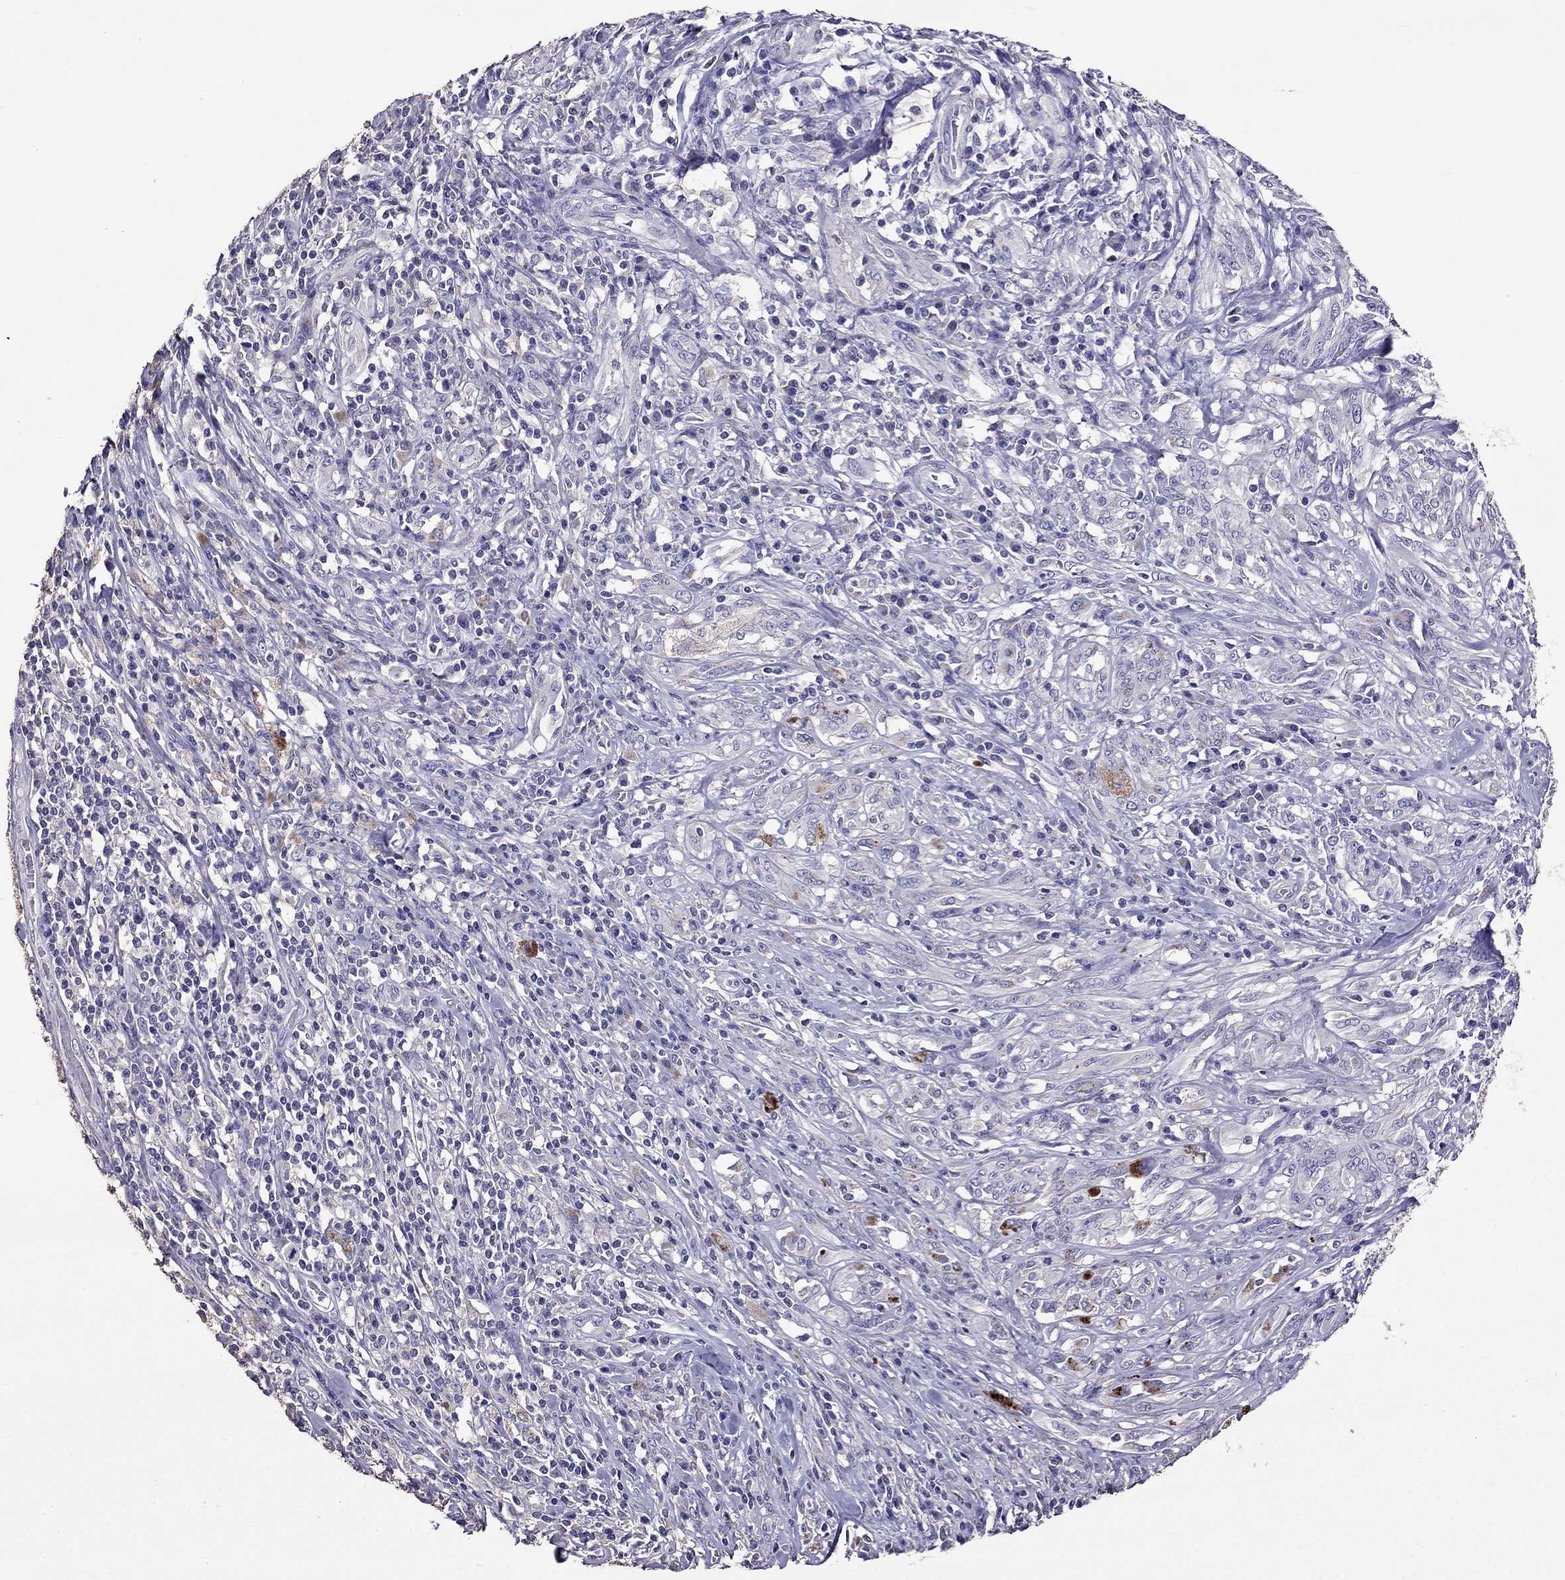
{"staining": {"intensity": "negative", "quantity": "none", "location": "none"}, "tissue": "melanoma", "cell_type": "Tumor cells", "image_type": "cancer", "snomed": [{"axis": "morphology", "description": "Malignant melanoma, NOS"}, {"axis": "topography", "description": "Skin"}], "caption": "Tumor cells are negative for protein expression in human malignant melanoma.", "gene": "NKX3-1", "patient": {"sex": "female", "age": 91}}